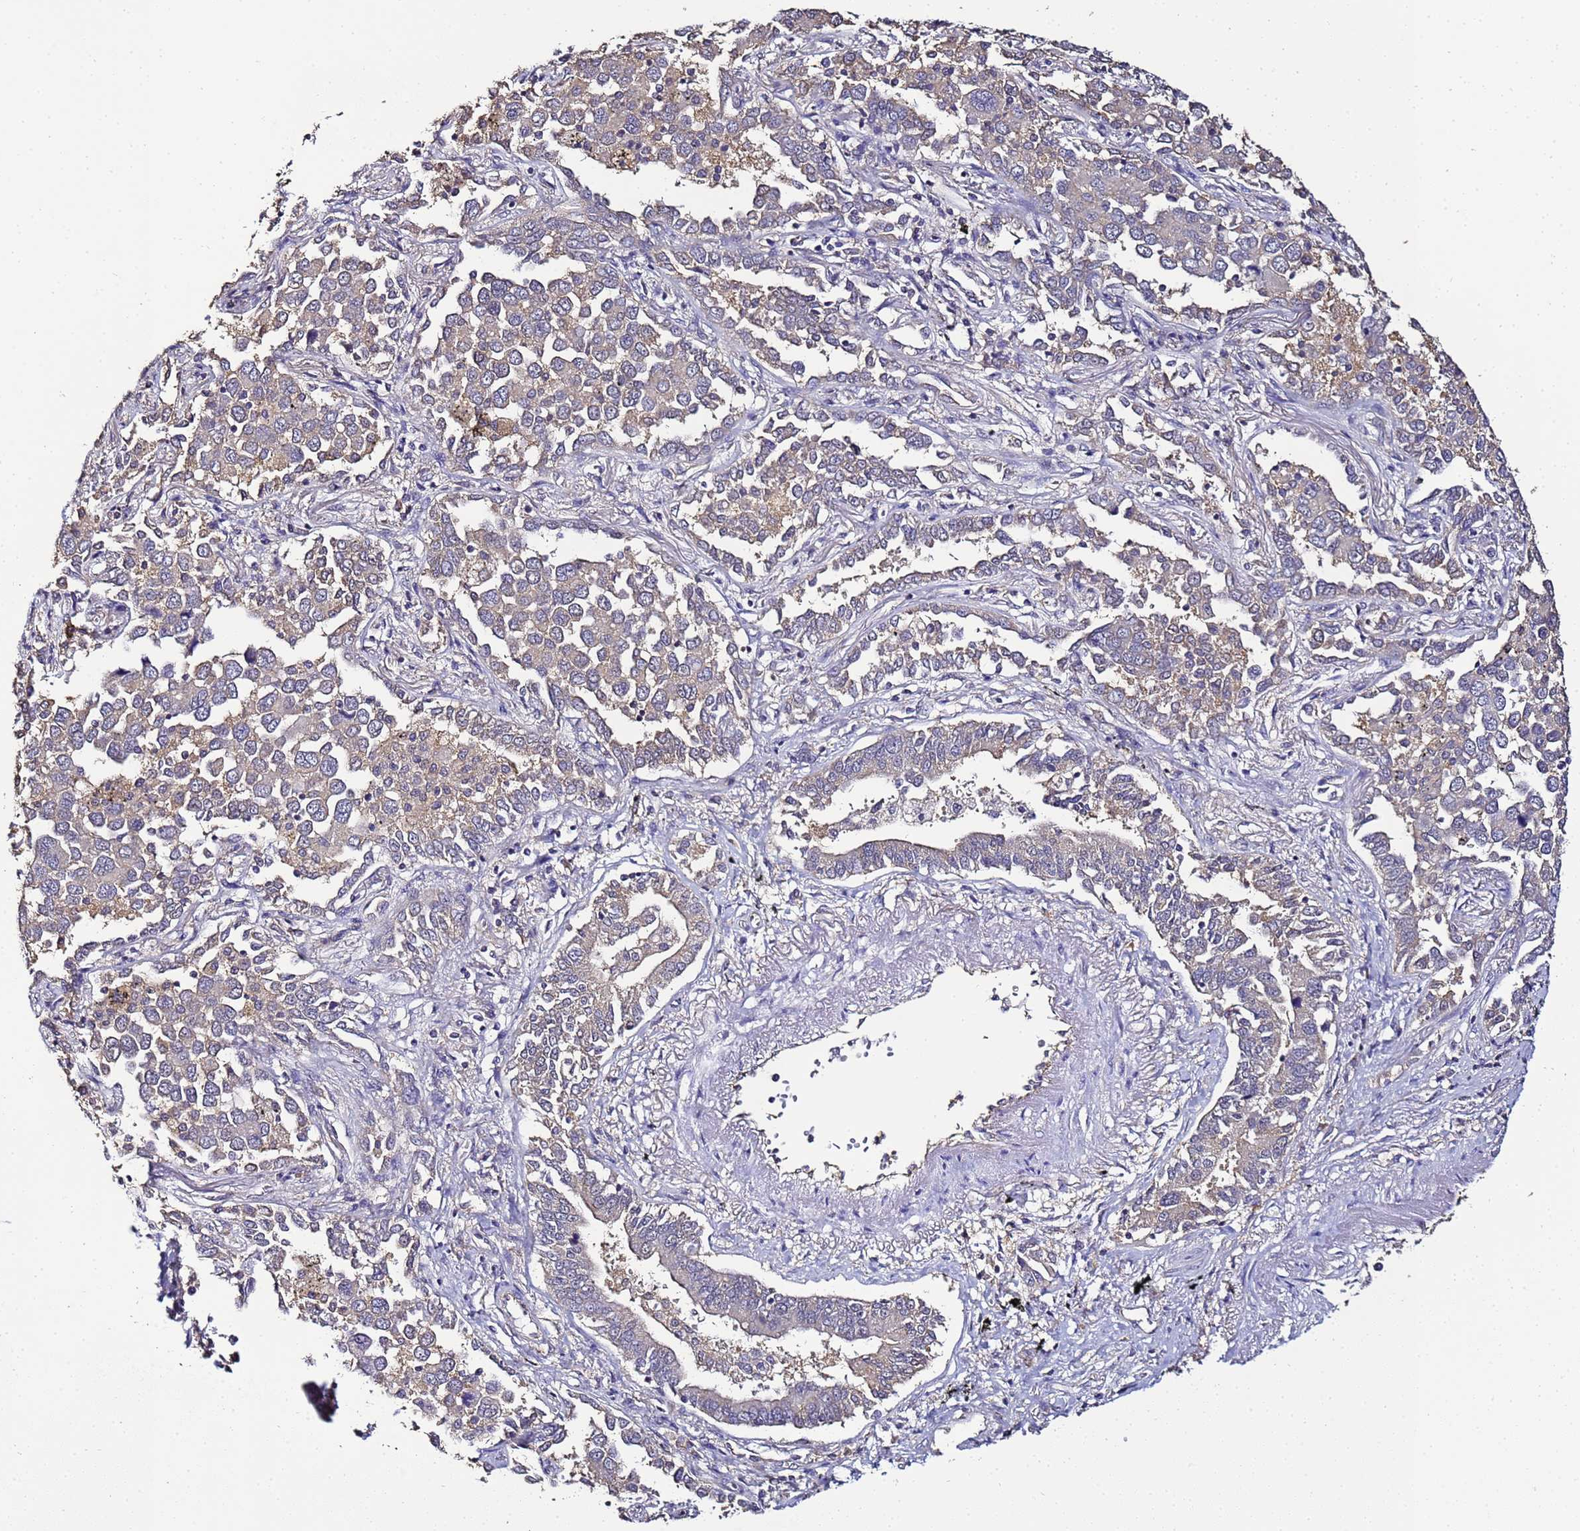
{"staining": {"intensity": "weak", "quantity": "<25%", "location": "cytoplasmic/membranous"}, "tissue": "lung cancer", "cell_type": "Tumor cells", "image_type": "cancer", "snomed": [{"axis": "morphology", "description": "Adenocarcinoma, NOS"}, {"axis": "topography", "description": "Lung"}], "caption": "A high-resolution histopathology image shows immunohistochemistry (IHC) staining of lung cancer, which shows no significant expression in tumor cells.", "gene": "ENOPH1", "patient": {"sex": "male", "age": 67}}